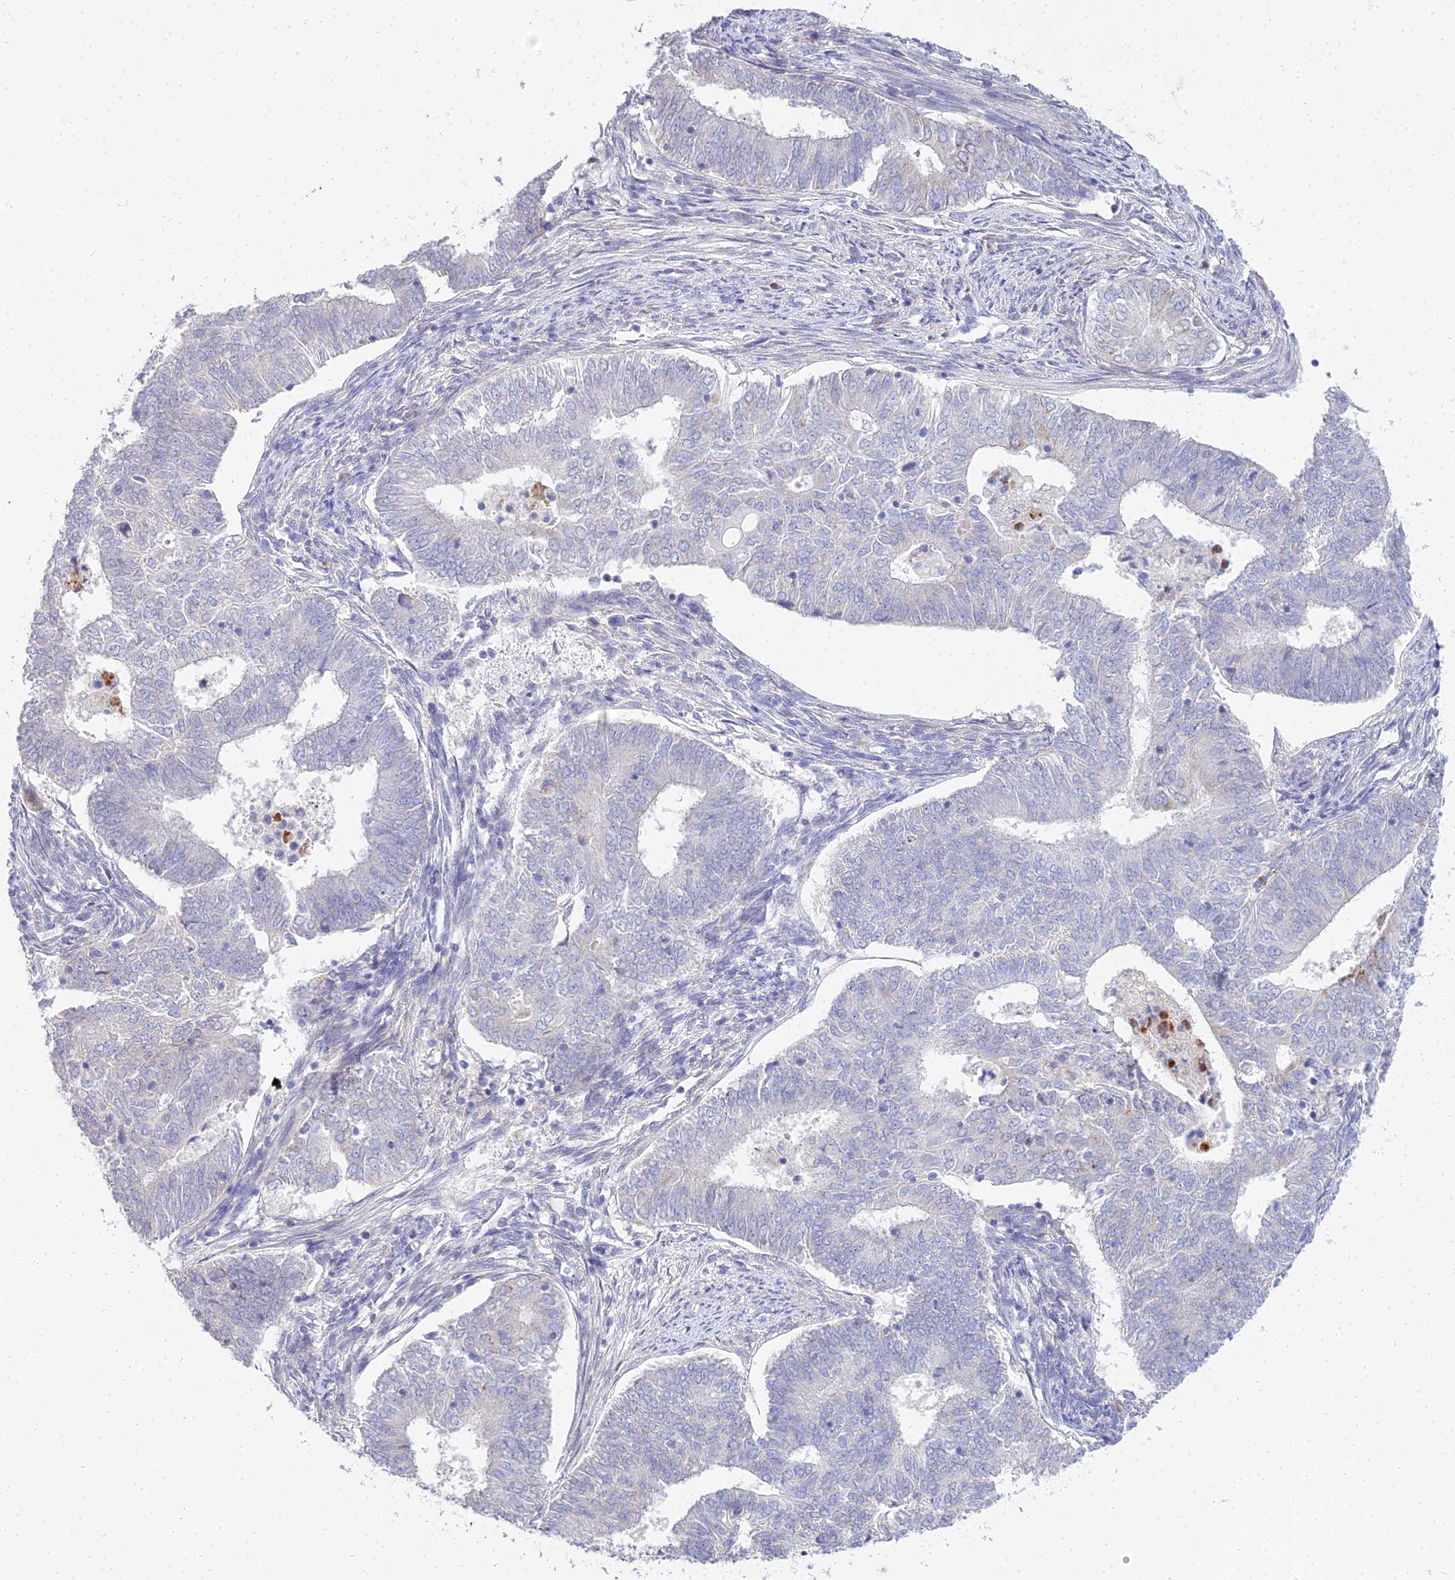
{"staining": {"intensity": "negative", "quantity": "none", "location": "none"}, "tissue": "endometrial cancer", "cell_type": "Tumor cells", "image_type": "cancer", "snomed": [{"axis": "morphology", "description": "Adenocarcinoma, NOS"}, {"axis": "topography", "description": "Endometrium"}], "caption": "High power microscopy micrograph of an immunohistochemistry (IHC) histopathology image of endometrial cancer, revealing no significant expression in tumor cells.", "gene": "VWC2L", "patient": {"sex": "female", "age": 62}}